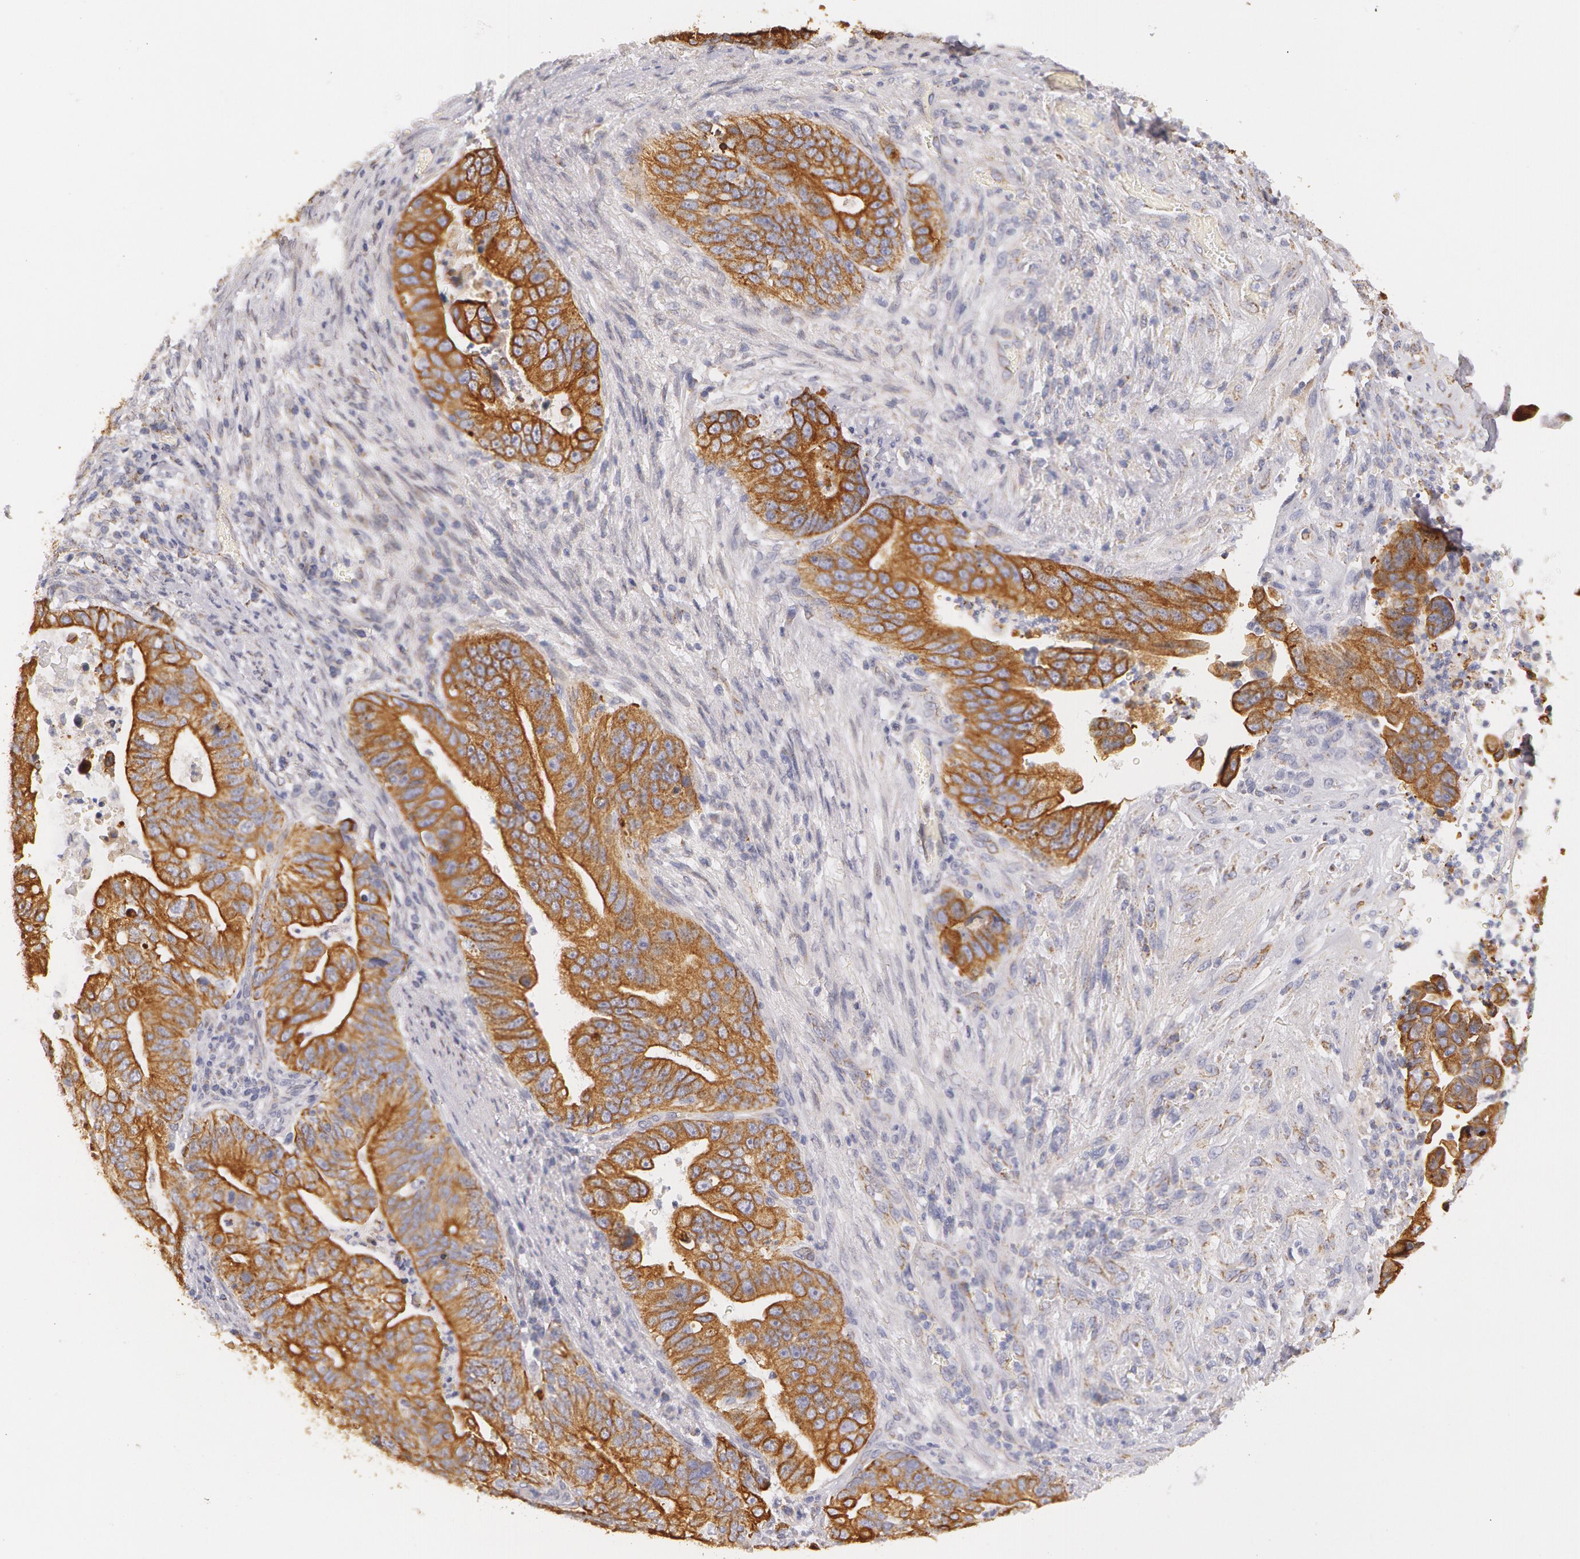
{"staining": {"intensity": "moderate", "quantity": ">75%", "location": "cytoplasmic/membranous"}, "tissue": "stomach cancer", "cell_type": "Tumor cells", "image_type": "cancer", "snomed": [{"axis": "morphology", "description": "Adenocarcinoma, NOS"}, {"axis": "topography", "description": "Stomach, upper"}], "caption": "Moderate cytoplasmic/membranous protein positivity is seen in approximately >75% of tumor cells in stomach cancer.", "gene": "KRT18", "patient": {"sex": "female", "age": 50}}